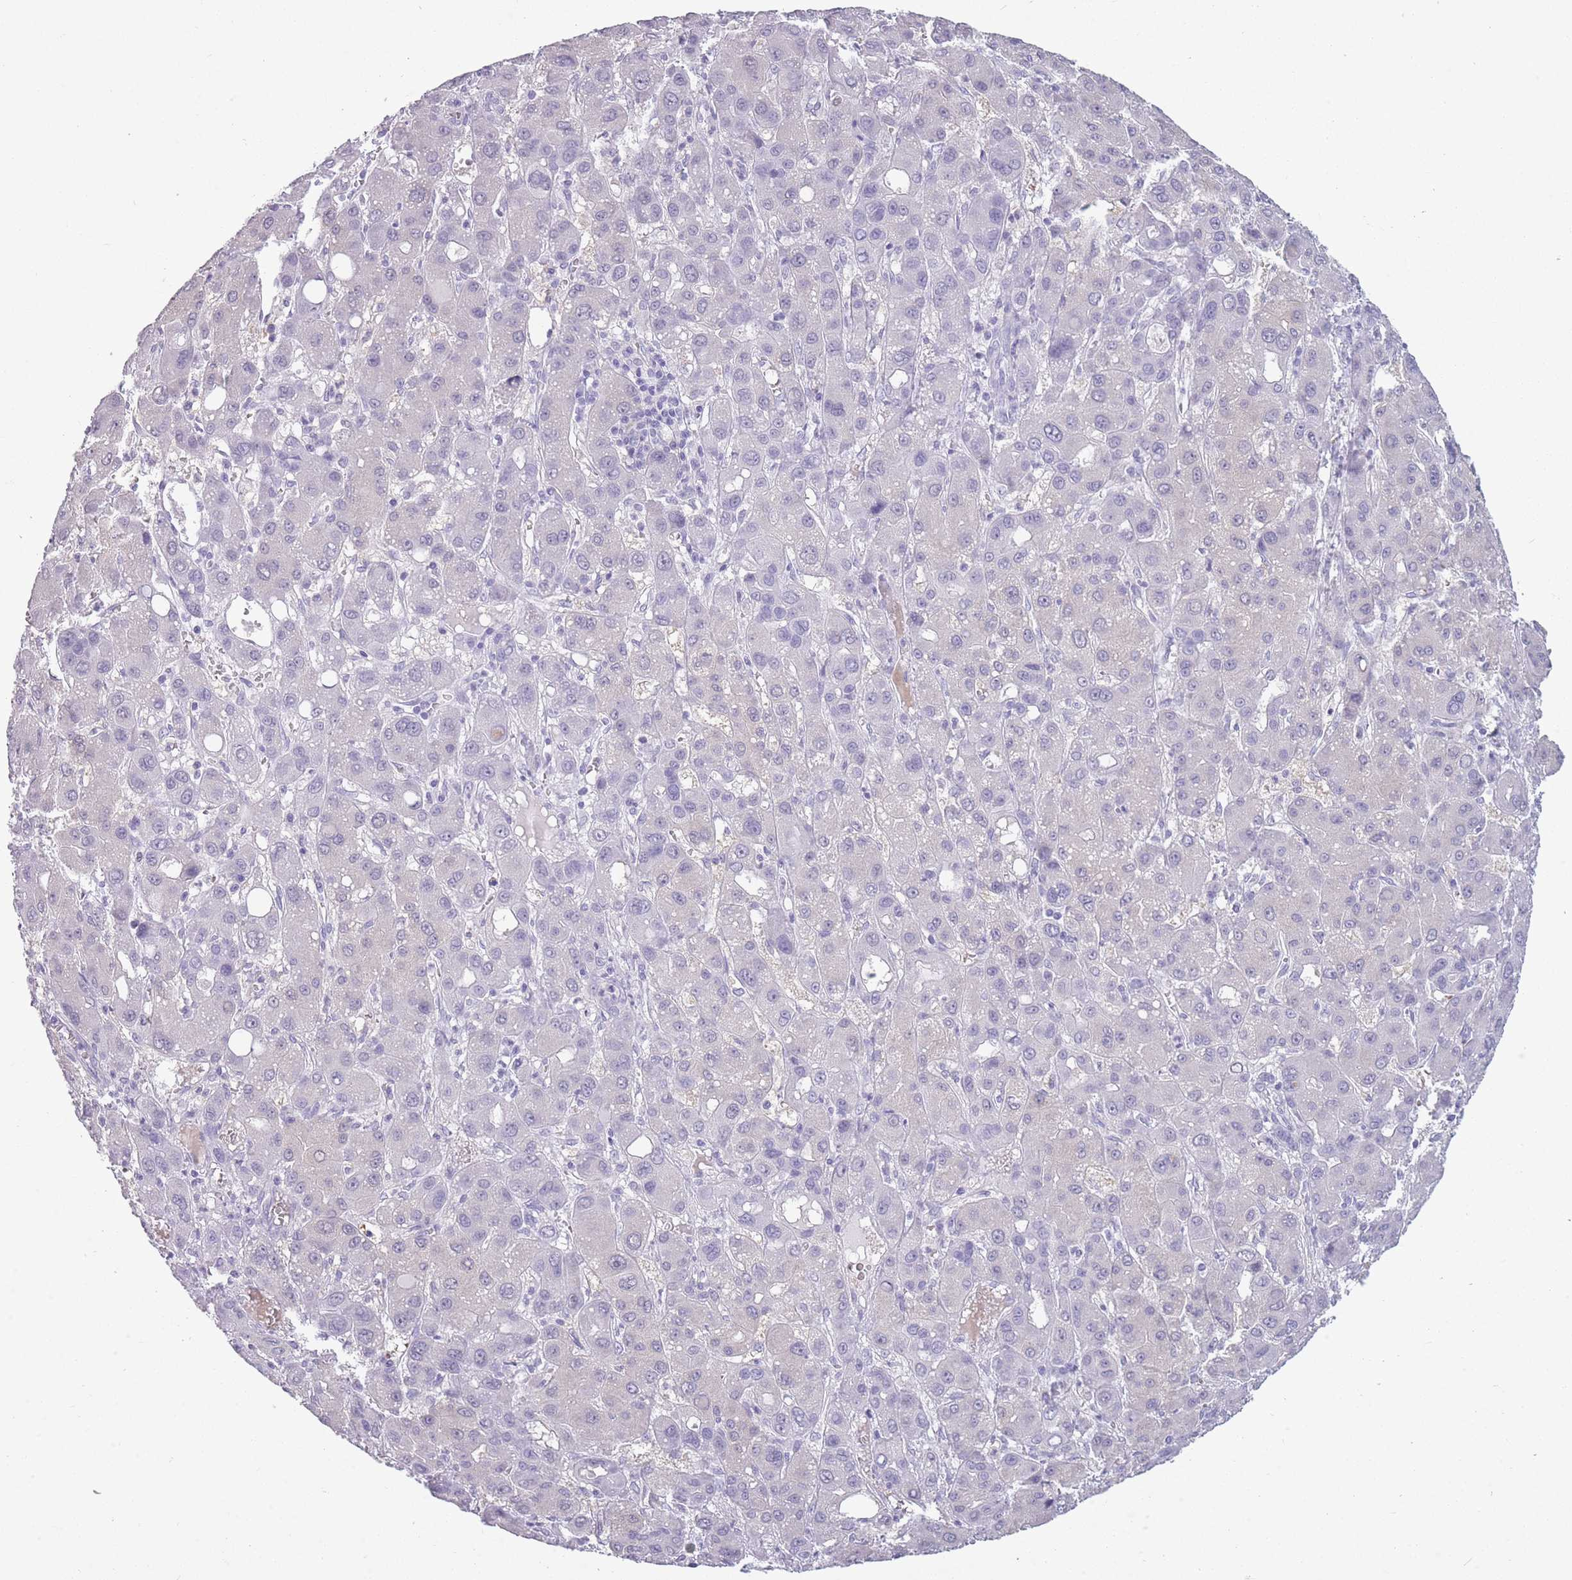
{"staining": {"intensity": "negative", "quantity": "none", "location": "none"}, "tissue": "liver cancer", "cell_type": "Tumor cells", "image_type": "cancer", "snomed": [{"axis": "morphology", "description": "Carcinoma, Hepatocellular, NOS"}, {"axis": "topography", "description": "Liver"}], "caption": "Tumor cells are negative for brown protein staining in liver cancer.", "gene": "OR7C1", "patient": {"sex": "male", "age": 55}}